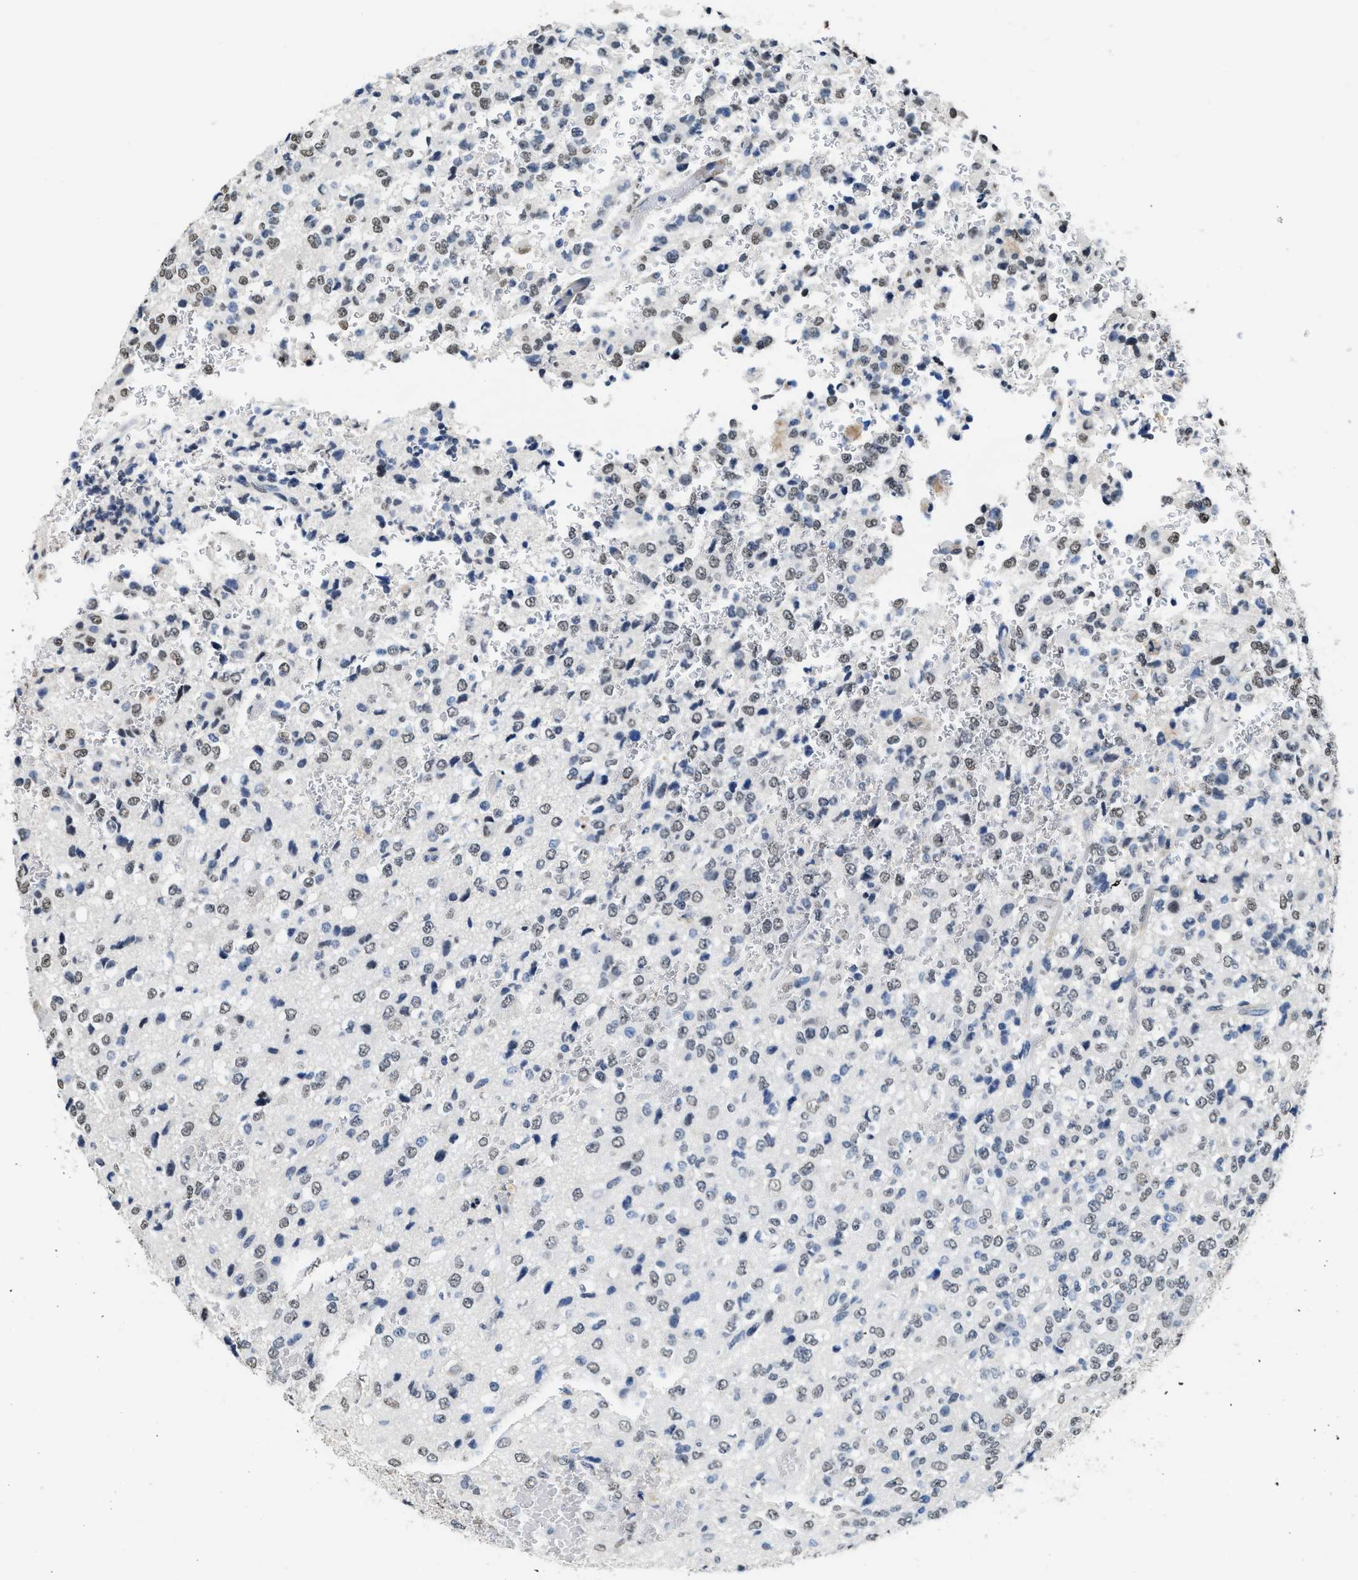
{"staining": {"intensity": "weak", "quantity": "25%-75%", "location": "nuclear"}, "tissue": "glioma", "cell_type": "Tumor cells", "image_type": "cancer", "snomed": [{"axis": "morphology", "description": "Glioma, malignant, High grade"}, {"axis": "topography", "description": "pancreas cauda"}], "caption": "Immunohistochemistry staining of malignant high-grade glioma, which shows low levels of weak nuclear expression in approximately 25%-75% of tumor cells indicating weak nuclear protein staining. The staining was performed using DAB (brown) for protein detection and nuclei were counterstained in hematoxylin (blue).", "gene": "SUPT16H", "patient": {"sex": "male", "age": 60}}